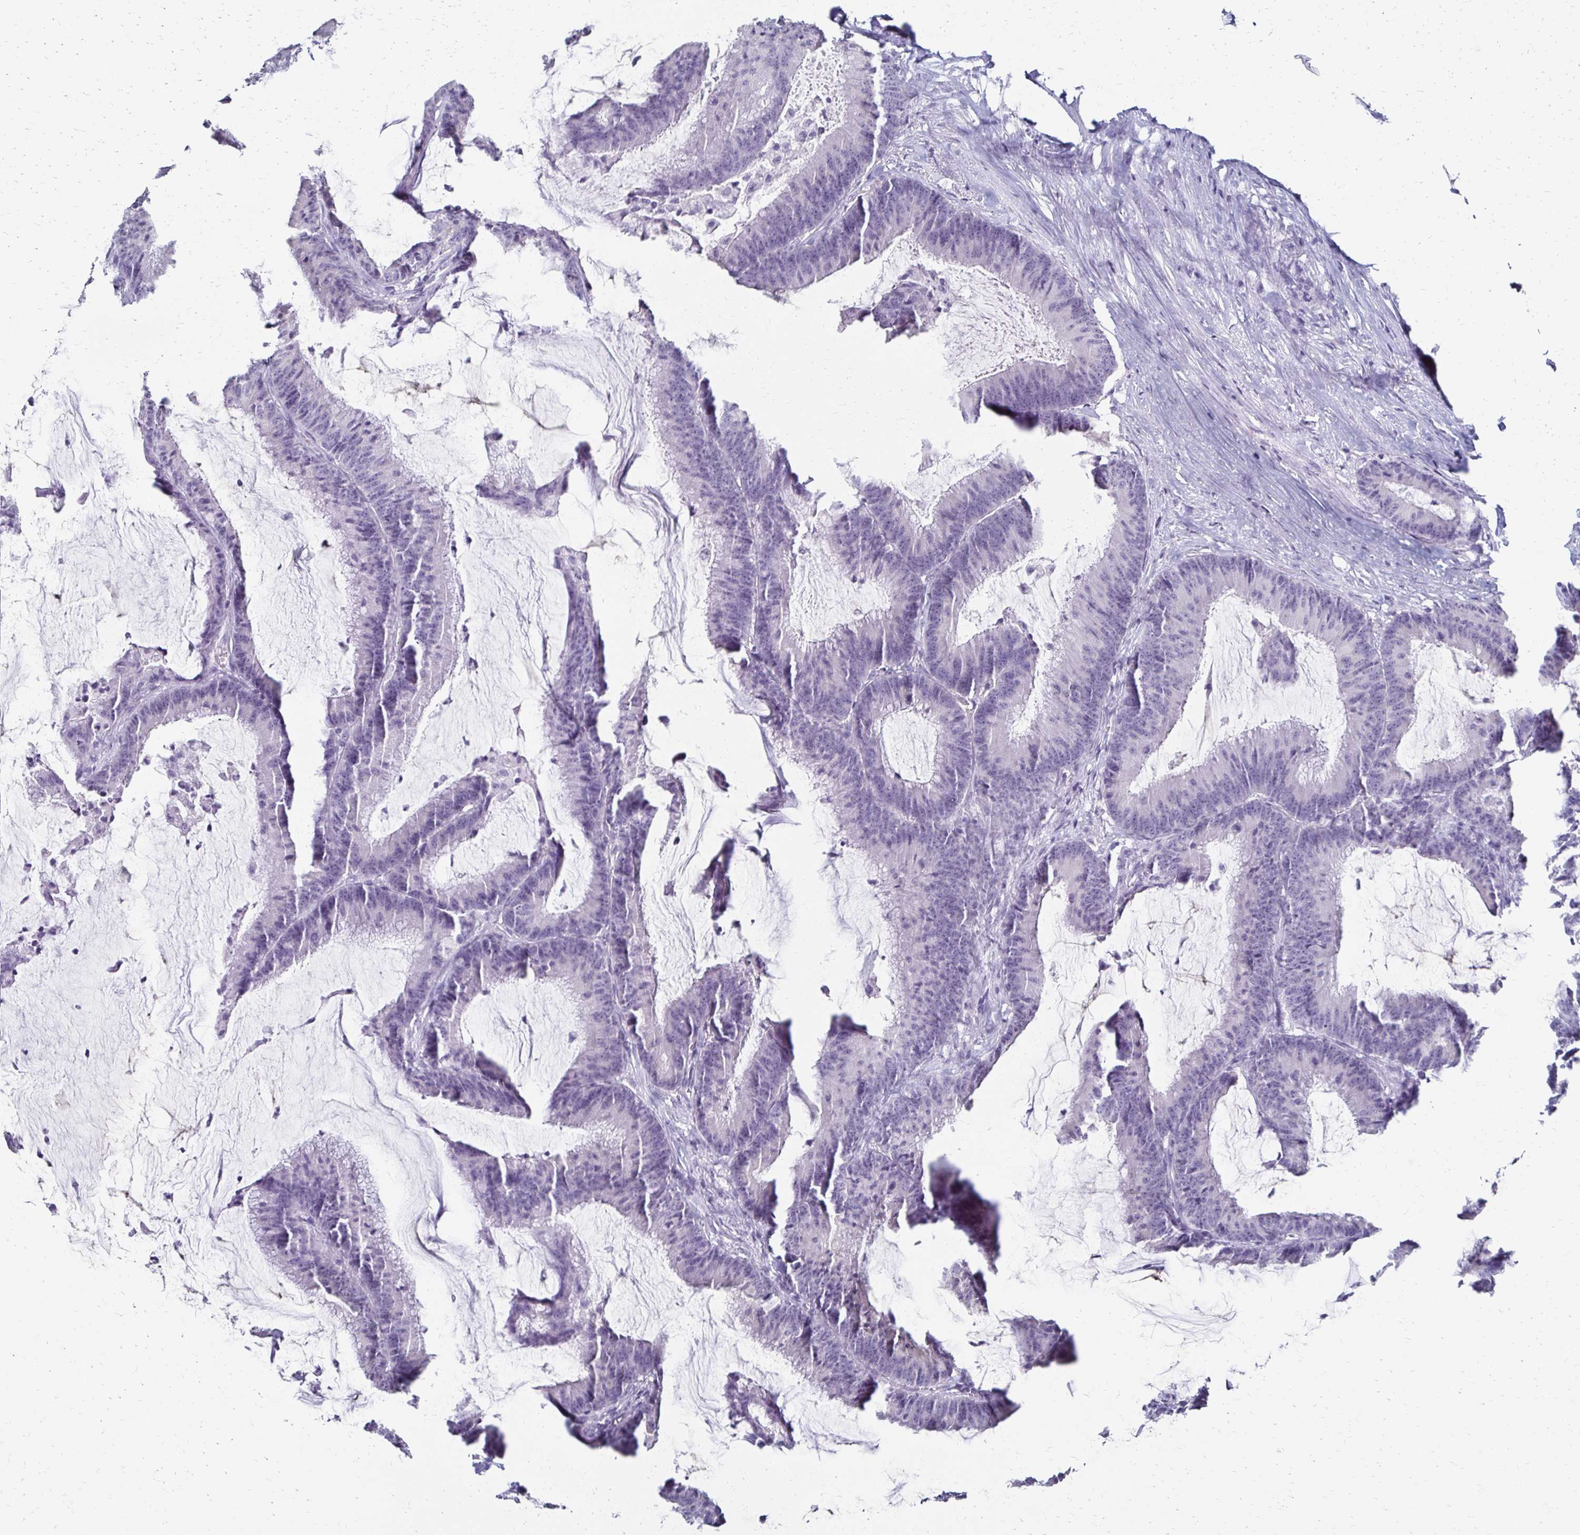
{"staining": {"intensity": "negative", "quantity": "none", "location": "none"}, "tissue": "colorectal cancer", "cell_type": "Tumor cells", "image_type": "cancer", "snomed": [{"axis": "morphology", "description": "Adenocarcinoma, NOS"}, {"axis": "topography", "description": "Colon"}], "caption": "This image is of colorectal cancer (adenocarcinoma) stained with immunohistochemistry to label a protein in brown with the nuclei are counter-stained blue. There is no expression in tumor cells.", "gene": "TOMM34", "patient": {"sex": "female", "age": 78}}